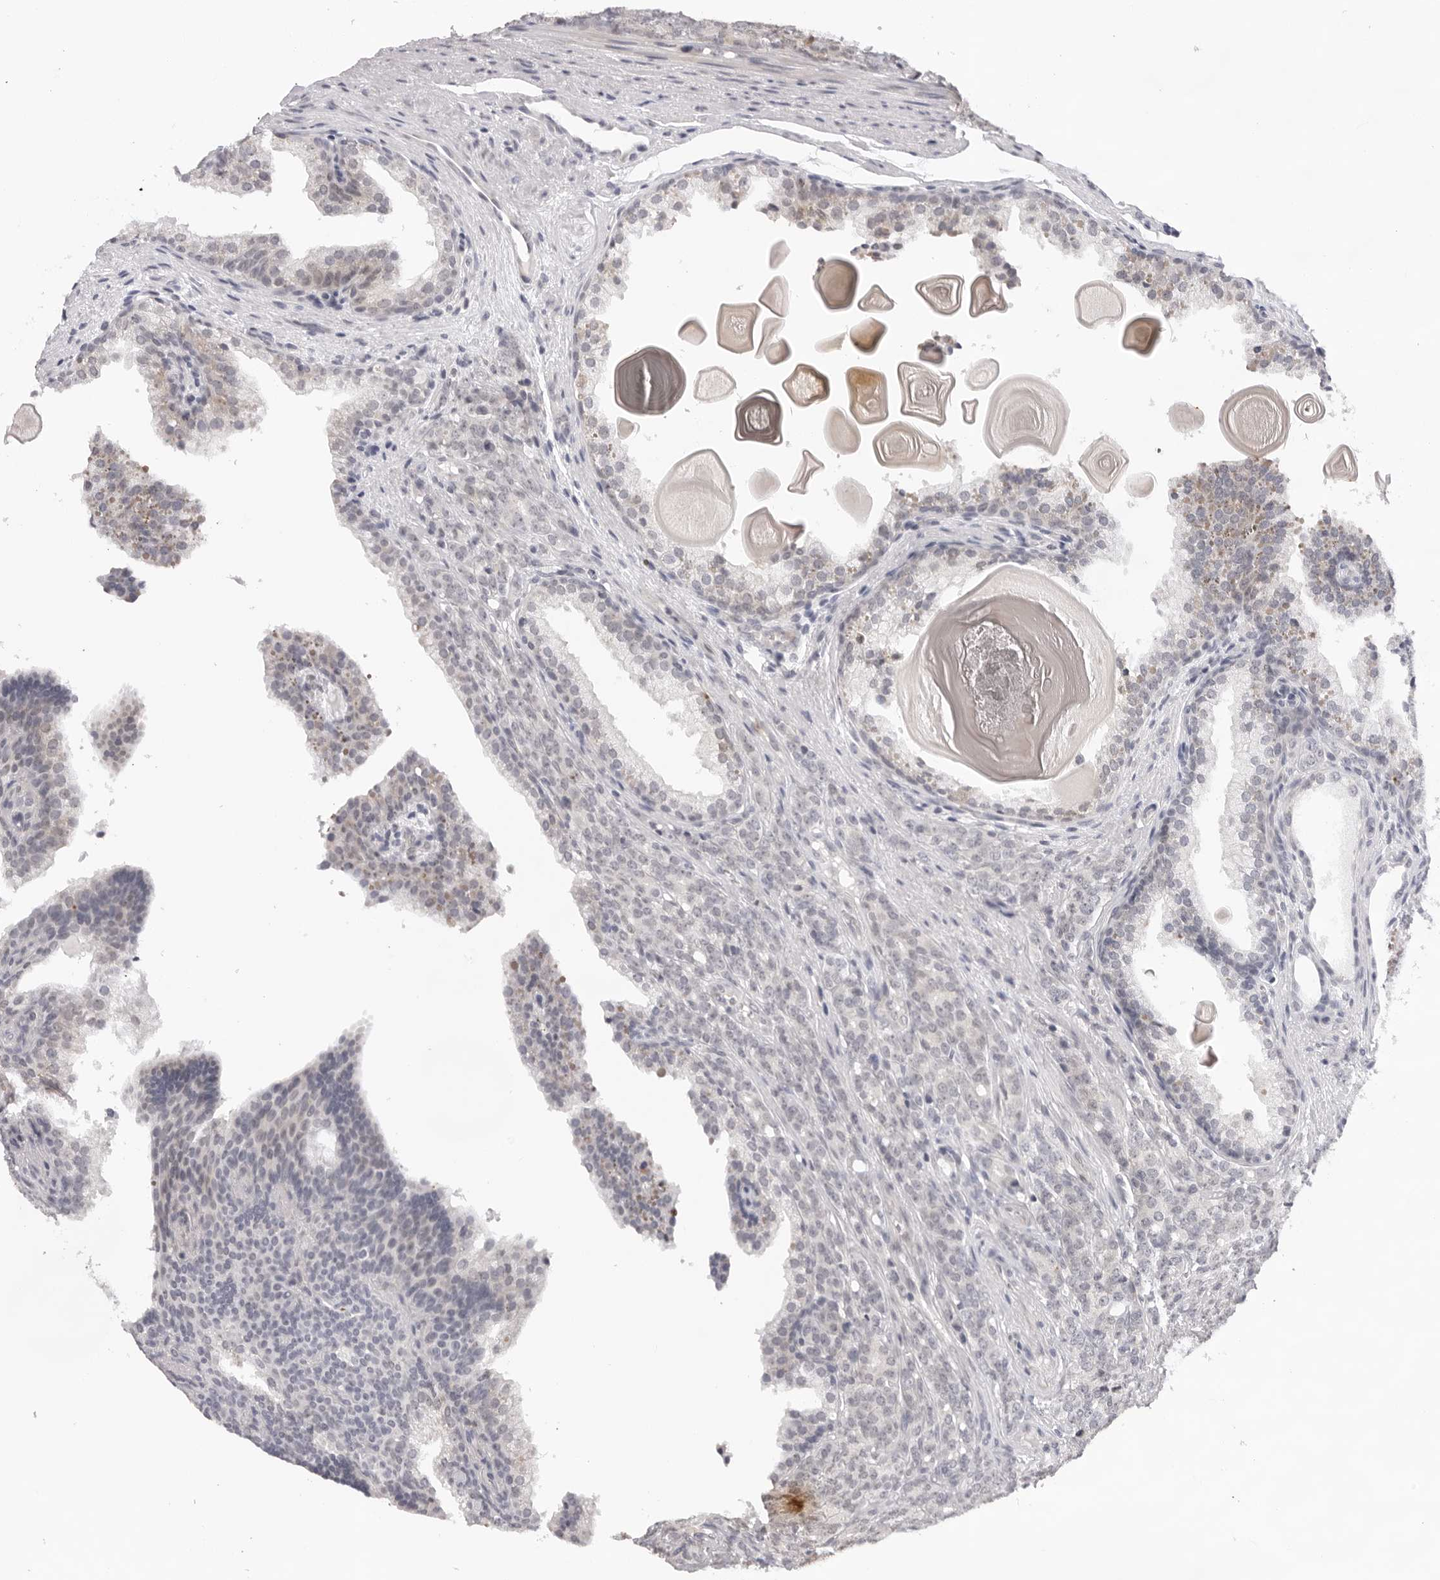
{"staining": {"intensity": "negative", "quantity": "none", "location": "none"}, "tissue": "prostate cancer", "cell_type": "Tumor cells", "image_type": "cancer", "snomed": [{"axis": "morphology", "description": "Adenocarcinoma, High grade"}, {"axis": "topography", "description": "Prostate"}], "caption": "IHC histopathology image of neoplastic tissue: prostate adenocarcinoma (high-grade) stained with DAB reveals no significant protein positivity in tumor cells. (Brightfield microscopy of DAB (3,3'-diaminobenzidine) immunohistochemistry at high magnification).", "gene": "IL17RA", "patient": {"sex": "male", "age": 62}}